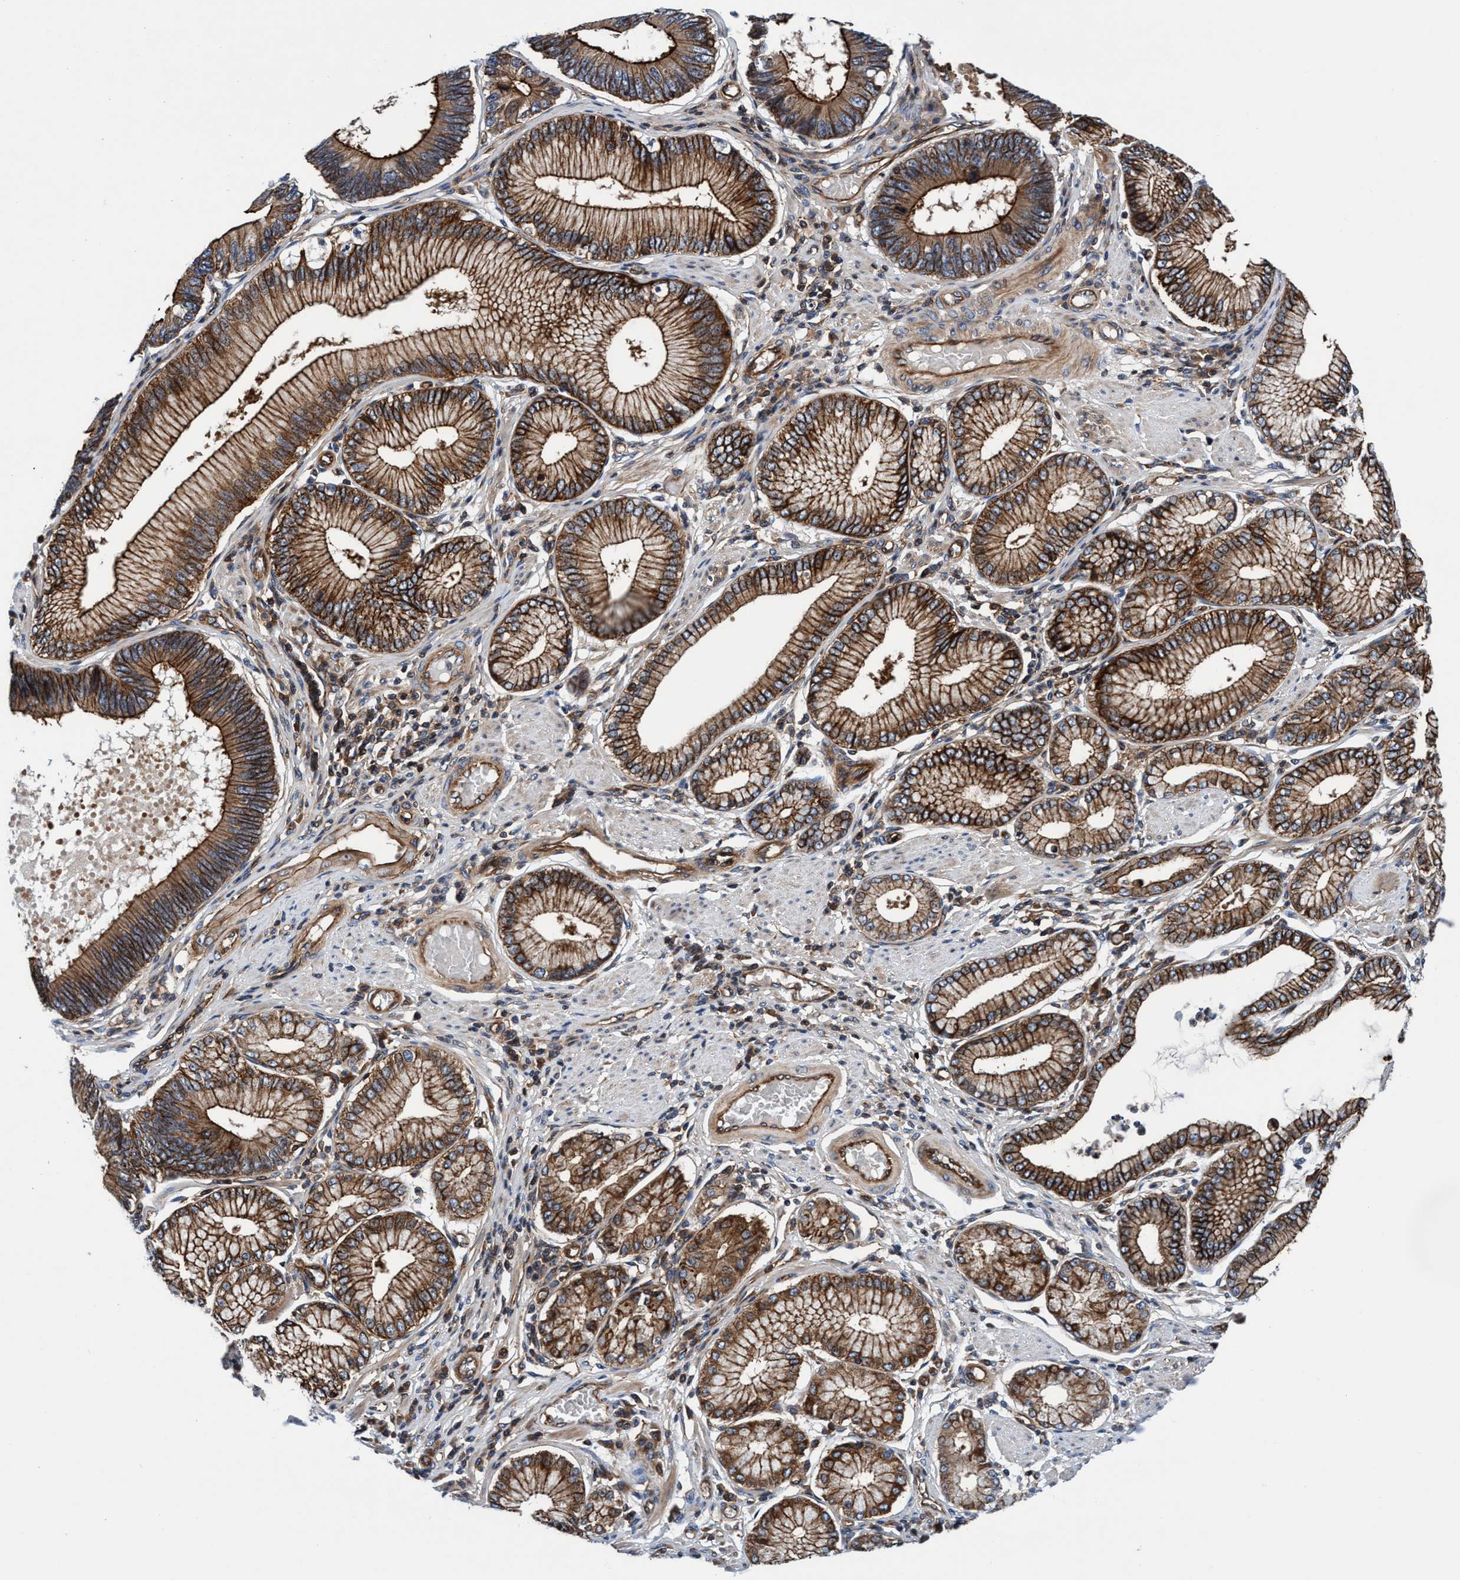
{"staining": {"intensity": "strong", "quantity": ">75%", "location": "cytoplasmic/membranous"}, "tissue": "stomach cancer", "cell_type": "Tumor cells", "image_type": "cancer", "snomed": [{"axis": "morphology", "description": "Adenocarcinoma, NOS"}, {"axis": "topography", "description": "Stomach"}], "caption": "Immunohistochemistry (IHC) staining of stomach cancer (adenocarcinoma), which shows high levels of strong cytoplasmic/membranous staining in about >75% of tumor cells indicating strong cytoplasmic/membranous protein staining. The staining was performed using DAB (brown) for protein detection and nuclei were counterstained in hematoxylin (blue).", "gene": "MCM3AP", "patient": {"sex": "male", "age": 59}}